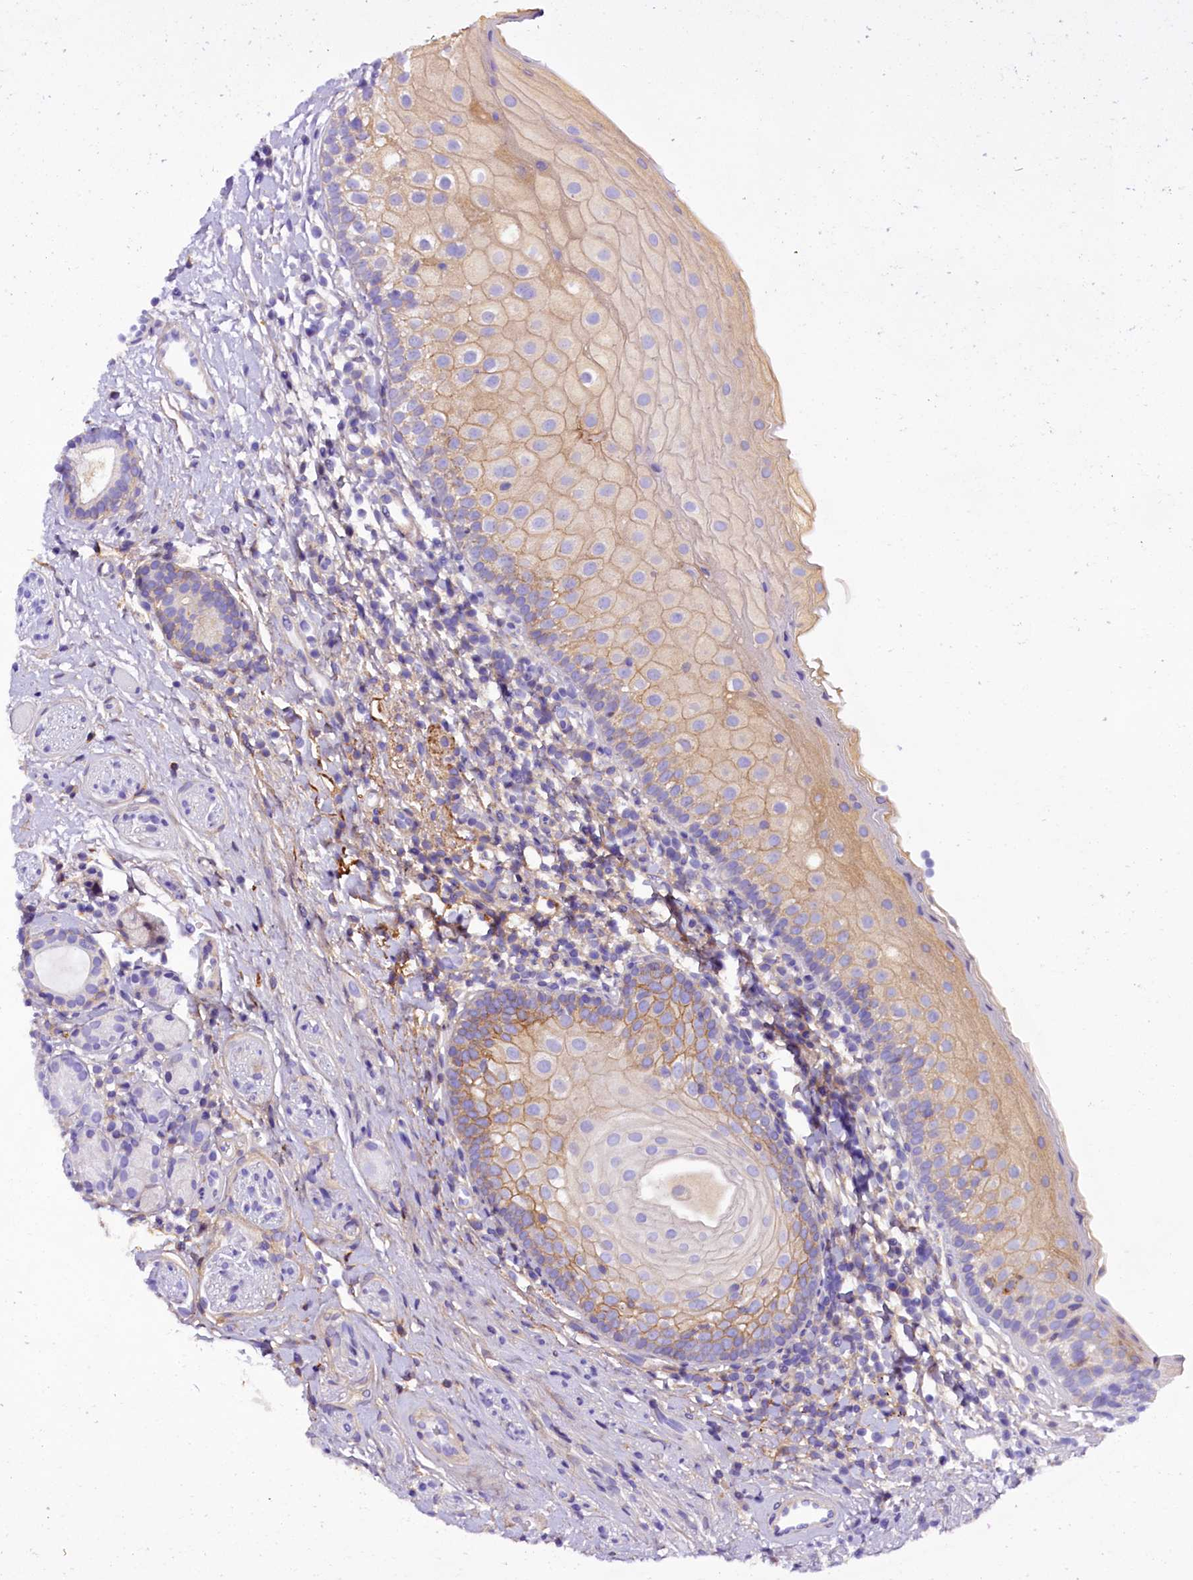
{"staining": {"intensity": "moderate", "quantity": "<25%", "location": "cytoplasmic/membranous"}, "tissue": "oral mucosa", "cell_type": "Squamous epithelial cells", "image_type": "normal", "snomed": [{"axis": "morphology", "description": "Normal tissue, NOS"}, {"axis": "topography", "description": "Oral tissue"}], "caption": "A micrograph showing moderate cytoplasmic/membranous staining in approximately <25% of squamous epithelial cells in benign oral mucosa, as visualized by brown immunohistochemical staining.", "gene": "SOD3", "patient": {"sex": "male", "age": 46}}